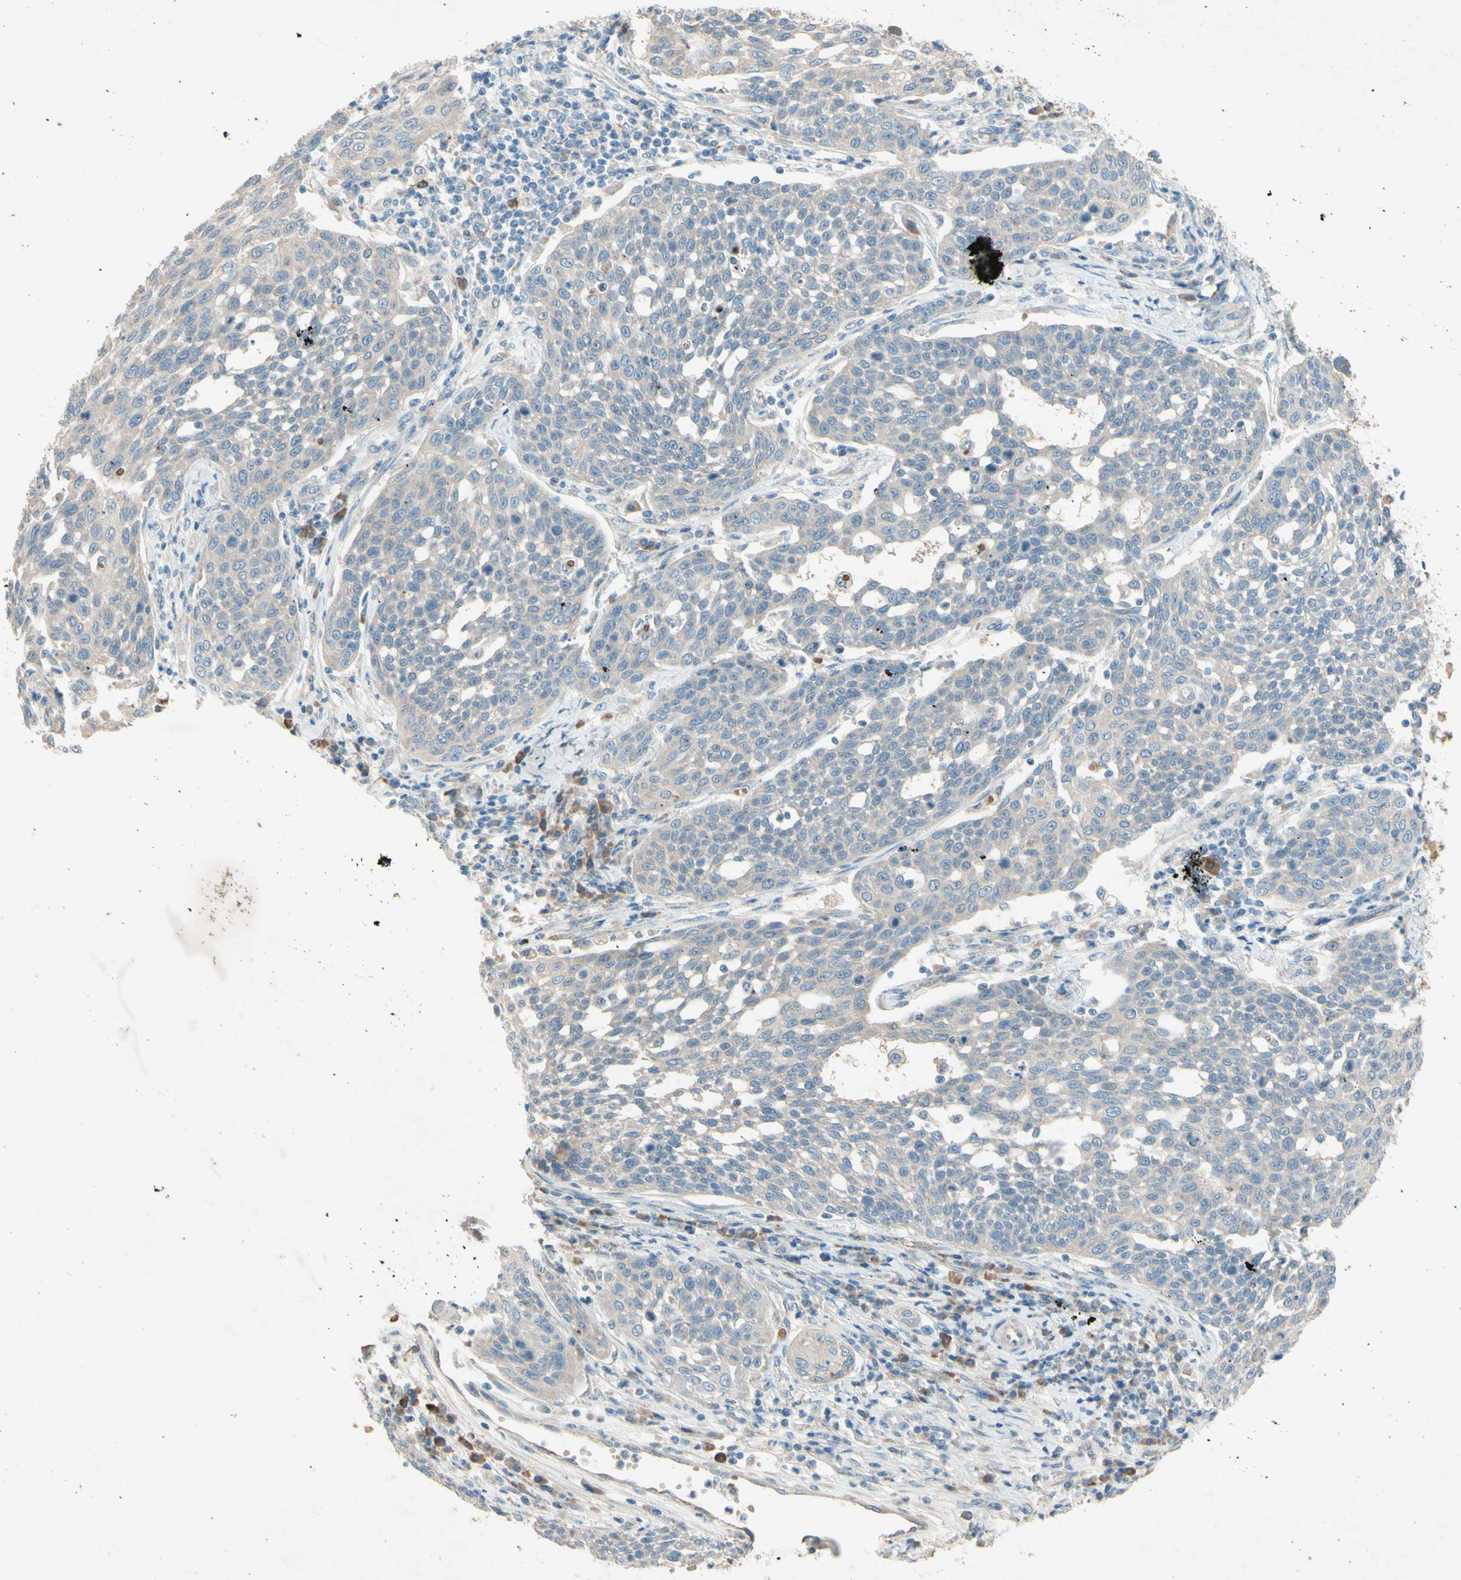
{"staining": {"intensity": "negative", "quantity": "none", "location": "none"}, "tissue": "cervical cancer", "cell_type": "Tumor cells", "image_type": "cancer", "snomed": [{"axis": "morphology", "description": "Squamous cell carcinoma, NOS"}, {"axis": "topography", "description": "Cervix"}], "caption": "IHC histopathology image of neoplastic tissue: squamous cell carcinoma (cervical) stained with DAB (3,3'-diaminobenzidine) shows no significant protein expression in tumor cells.", "gene": "IL2", "patient": {"sex": "female", "age": 34}}